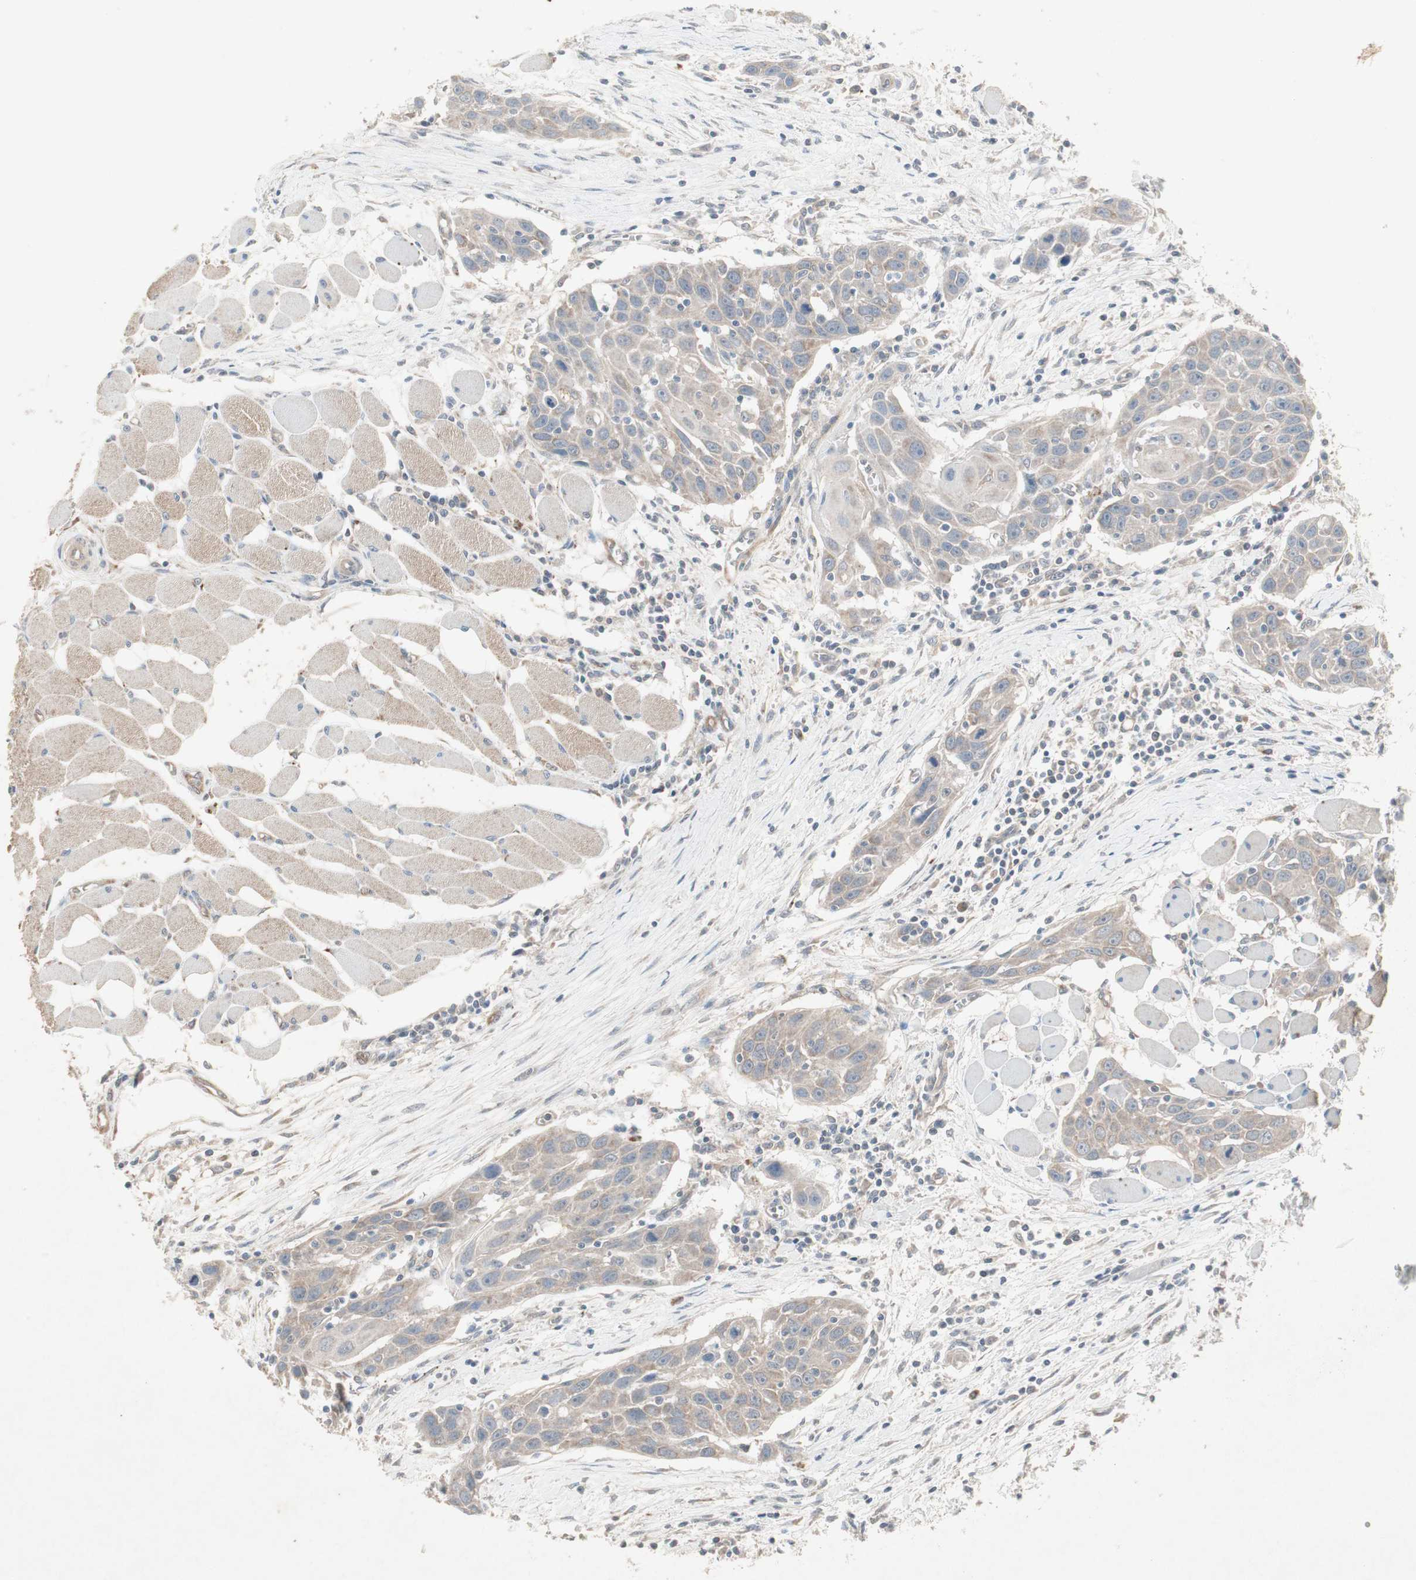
{"staining": {"intensity": "weak", "quantity": "25%-75%", "location": "cytoplasmic/membranous"}, "tissue": "head and neck cancer", "cell_type": "Tumor cells", "image_type": "cancer", "snomed": [{"axis": "morphology", "description": "Squamous cell carcinoma, NOS"}, {"axis": "topography", "description": "Oral tissue"}, {"axis": "topography", "description": "Head-Neck"}], "caption": "Immunohistochemical staining of human squamous cell carcinoma (head and neck) exhibits low levels of weak cytoplasmic/membranous staining in approximately 25%-75% of tumor cells. The protein of interest is stained brown, and the nuclei are stained in blue (DAB IHC with brightfield microscopy, high magnification).", "gene": "JMJD7-PLA2G4B", "patient": {"sex": "female", "age": 50}}